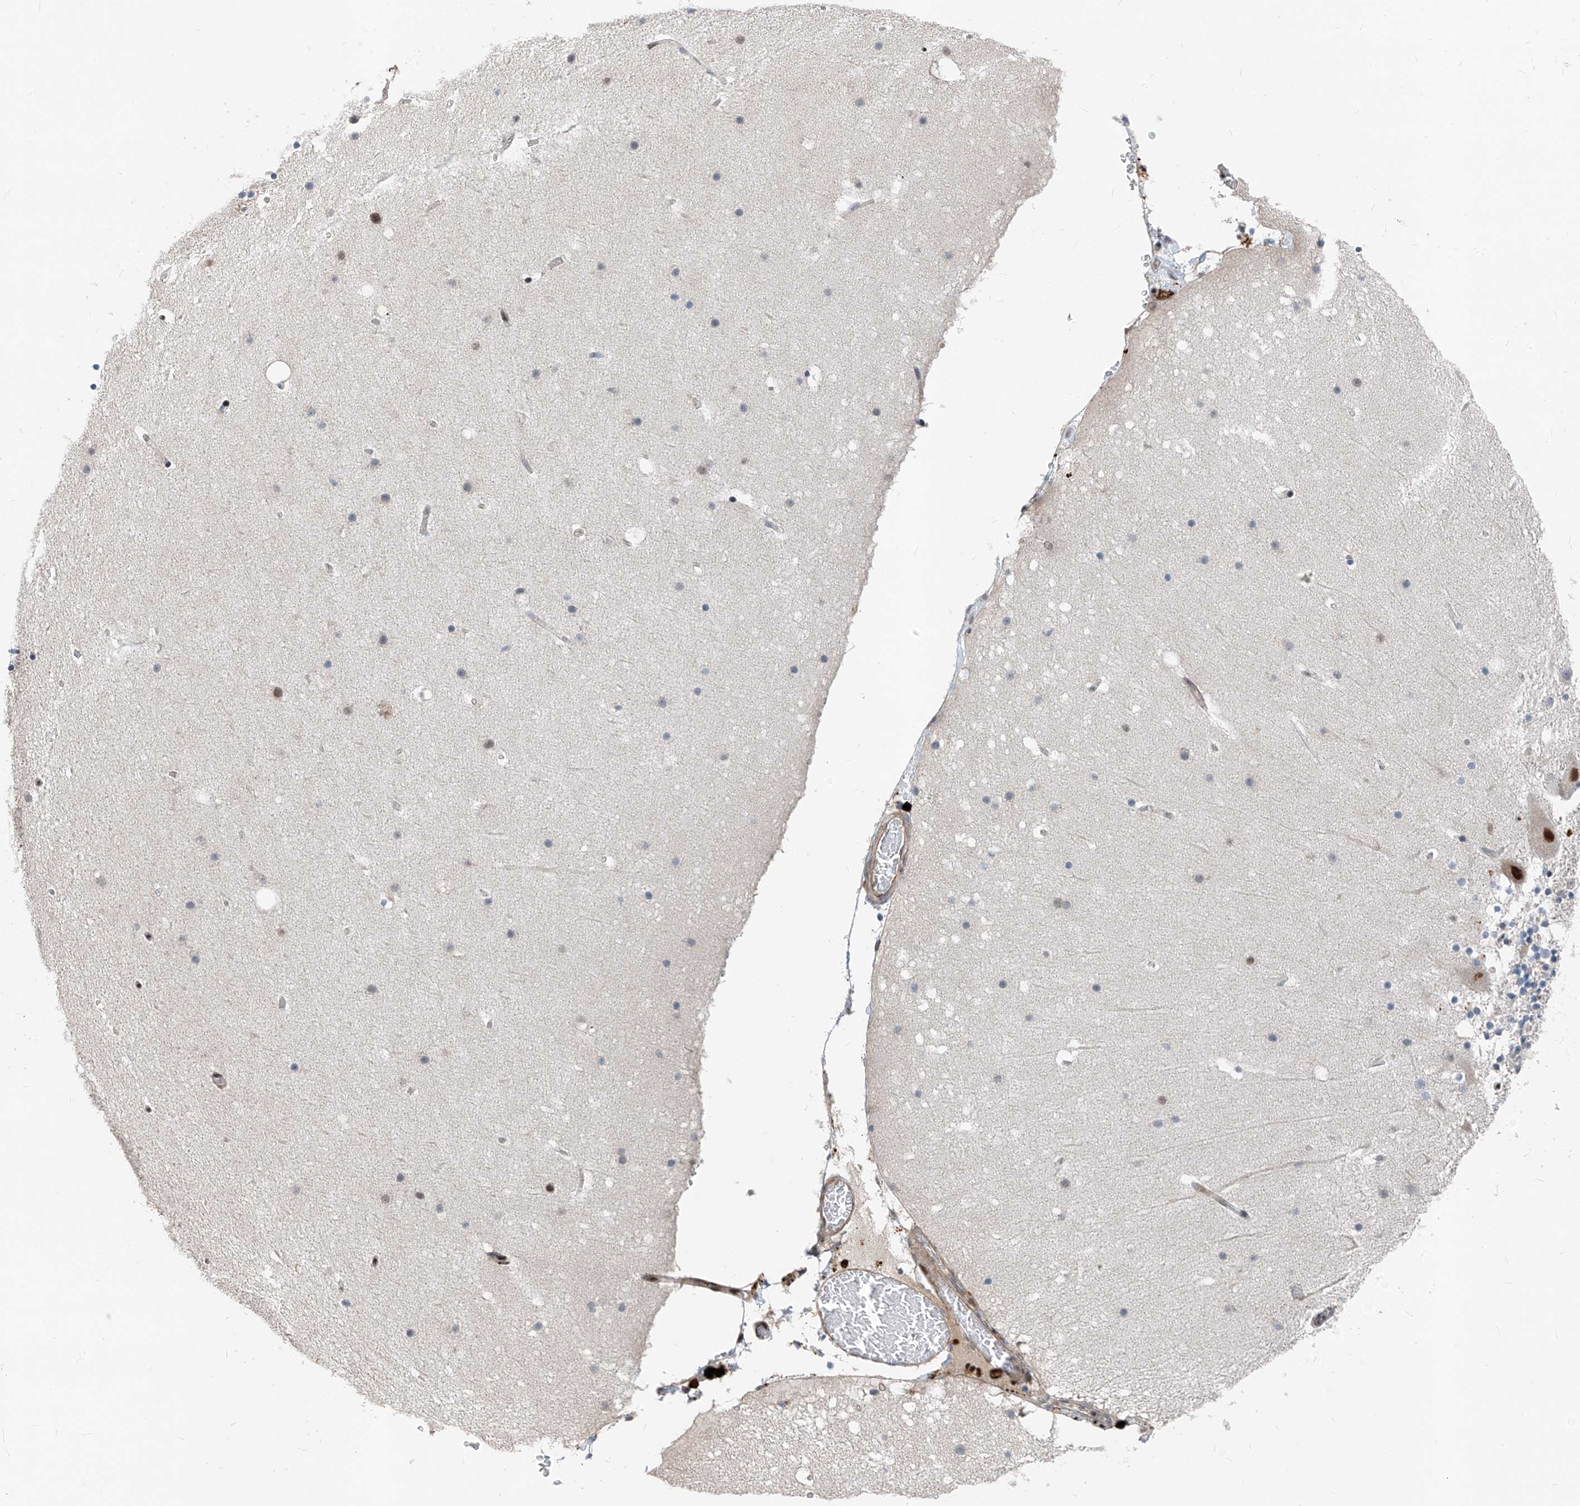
{"staining": {"intensity": "negative", "quantity": "none", "location": "none"}, "tissue": "cerebellum", "cell_type": "Cells in granular layer", "image_type": "normal", "snomed": [{"axis": "morphology", "description": "Normal tissue, NOS"}, {"axis": "topography", "description": "Cerebellum"}], "caption": "Photomicrograph shows no significant protein expression in cells in granular layer of unremarkable cerebellum.", "gene": "RBP7", "patient": {"sex": "male", "age": 57}}